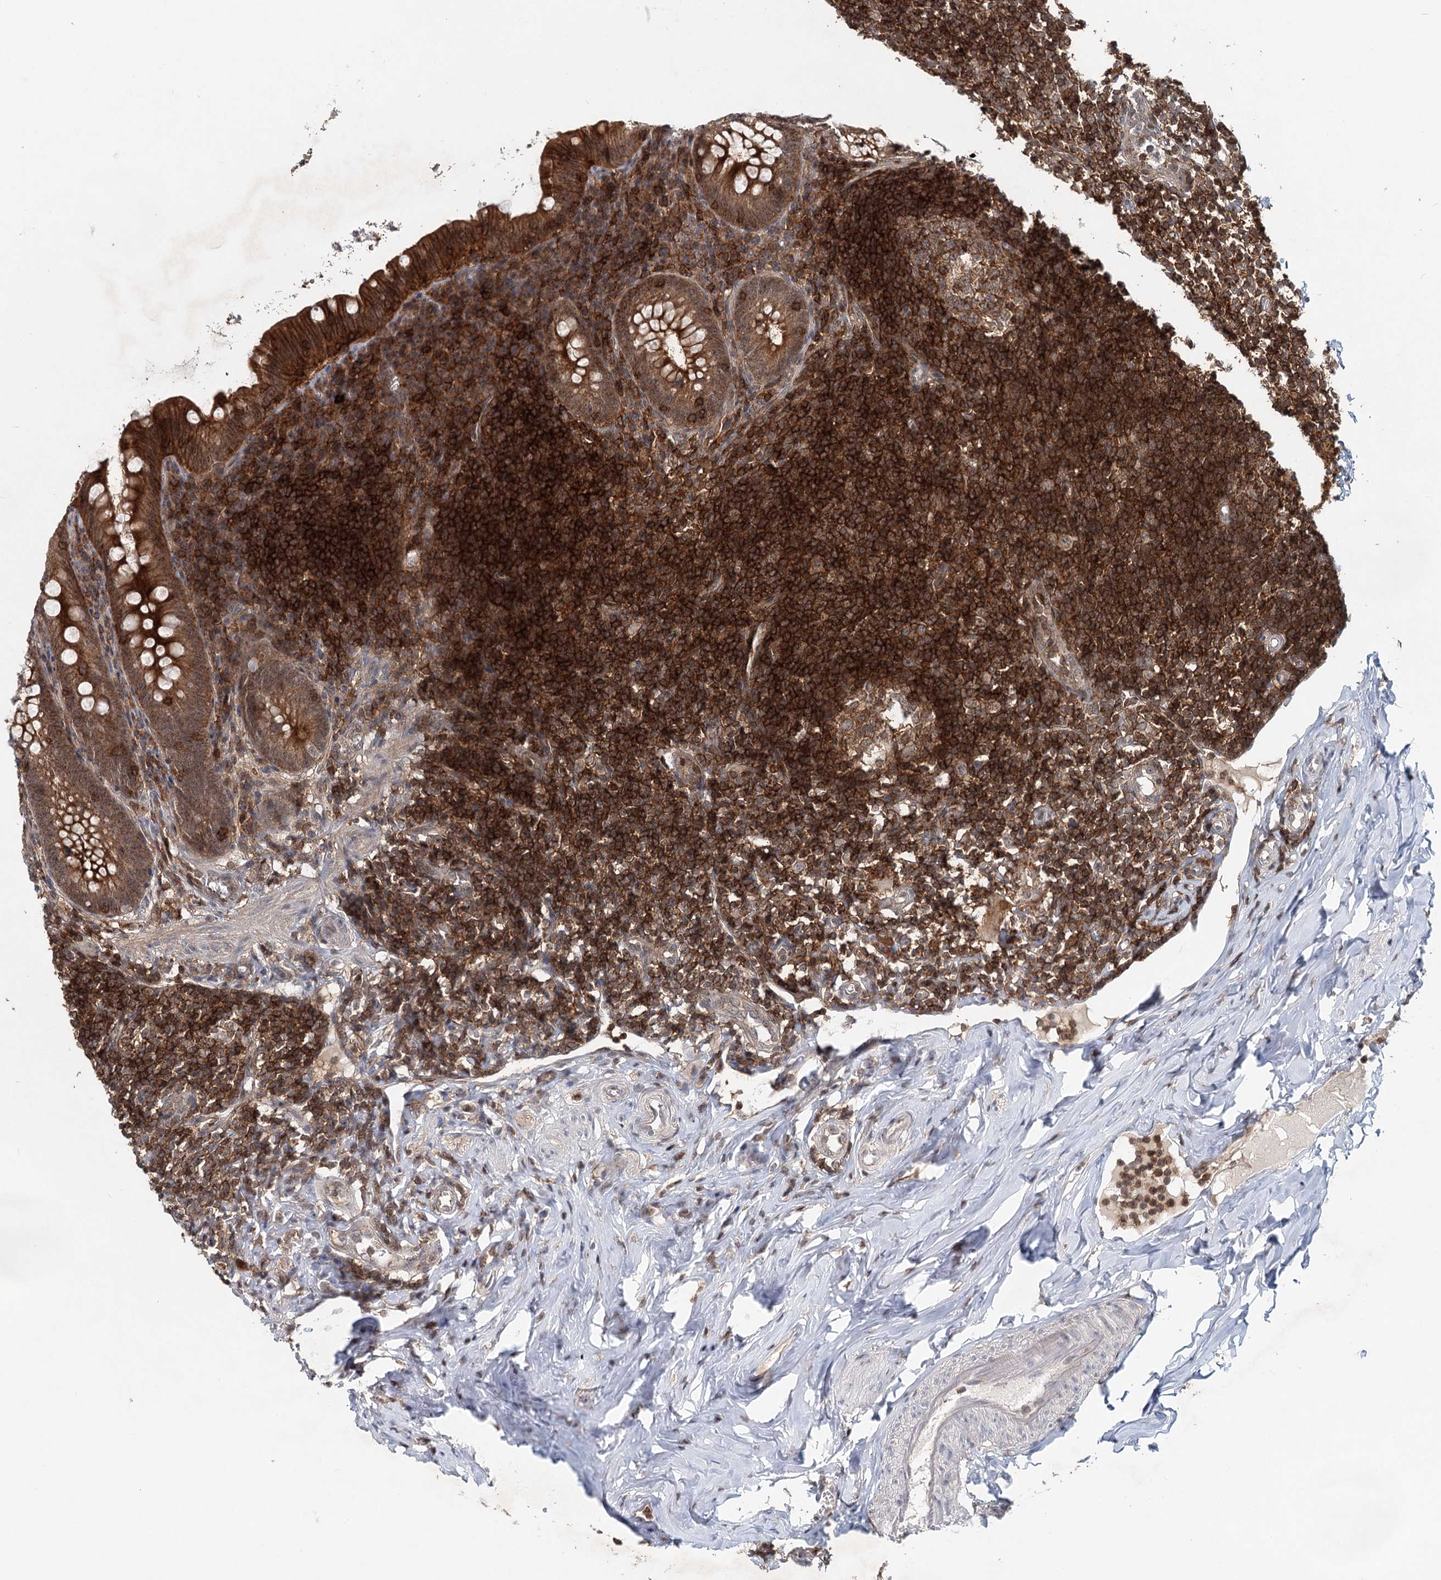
{"staining": {"intensity": "moderate", "quantity": ">75%", "location": "cytoplasmic/membranous"}, "tissue": "appendix", "cell_type": "Glandular cells", "image_type": "normal", "snomed": [{"axis": "morphology", "description": "Normal tissue, NOS"}, {"axis": "topography", "description": "Appendix"}], "caption": "Immunohistochemical staining of normal human appendix displays >75% levels of moderate cytoplasmic/membranous protein staining in about >75% of glandular cells. The staining was performed using DAB, with brown indicating positive protein expression. Nuclei are stained blue with hematoxylin.", "gene": "CDC42SE2", "patient": {"sex": "female", "age": 33}}